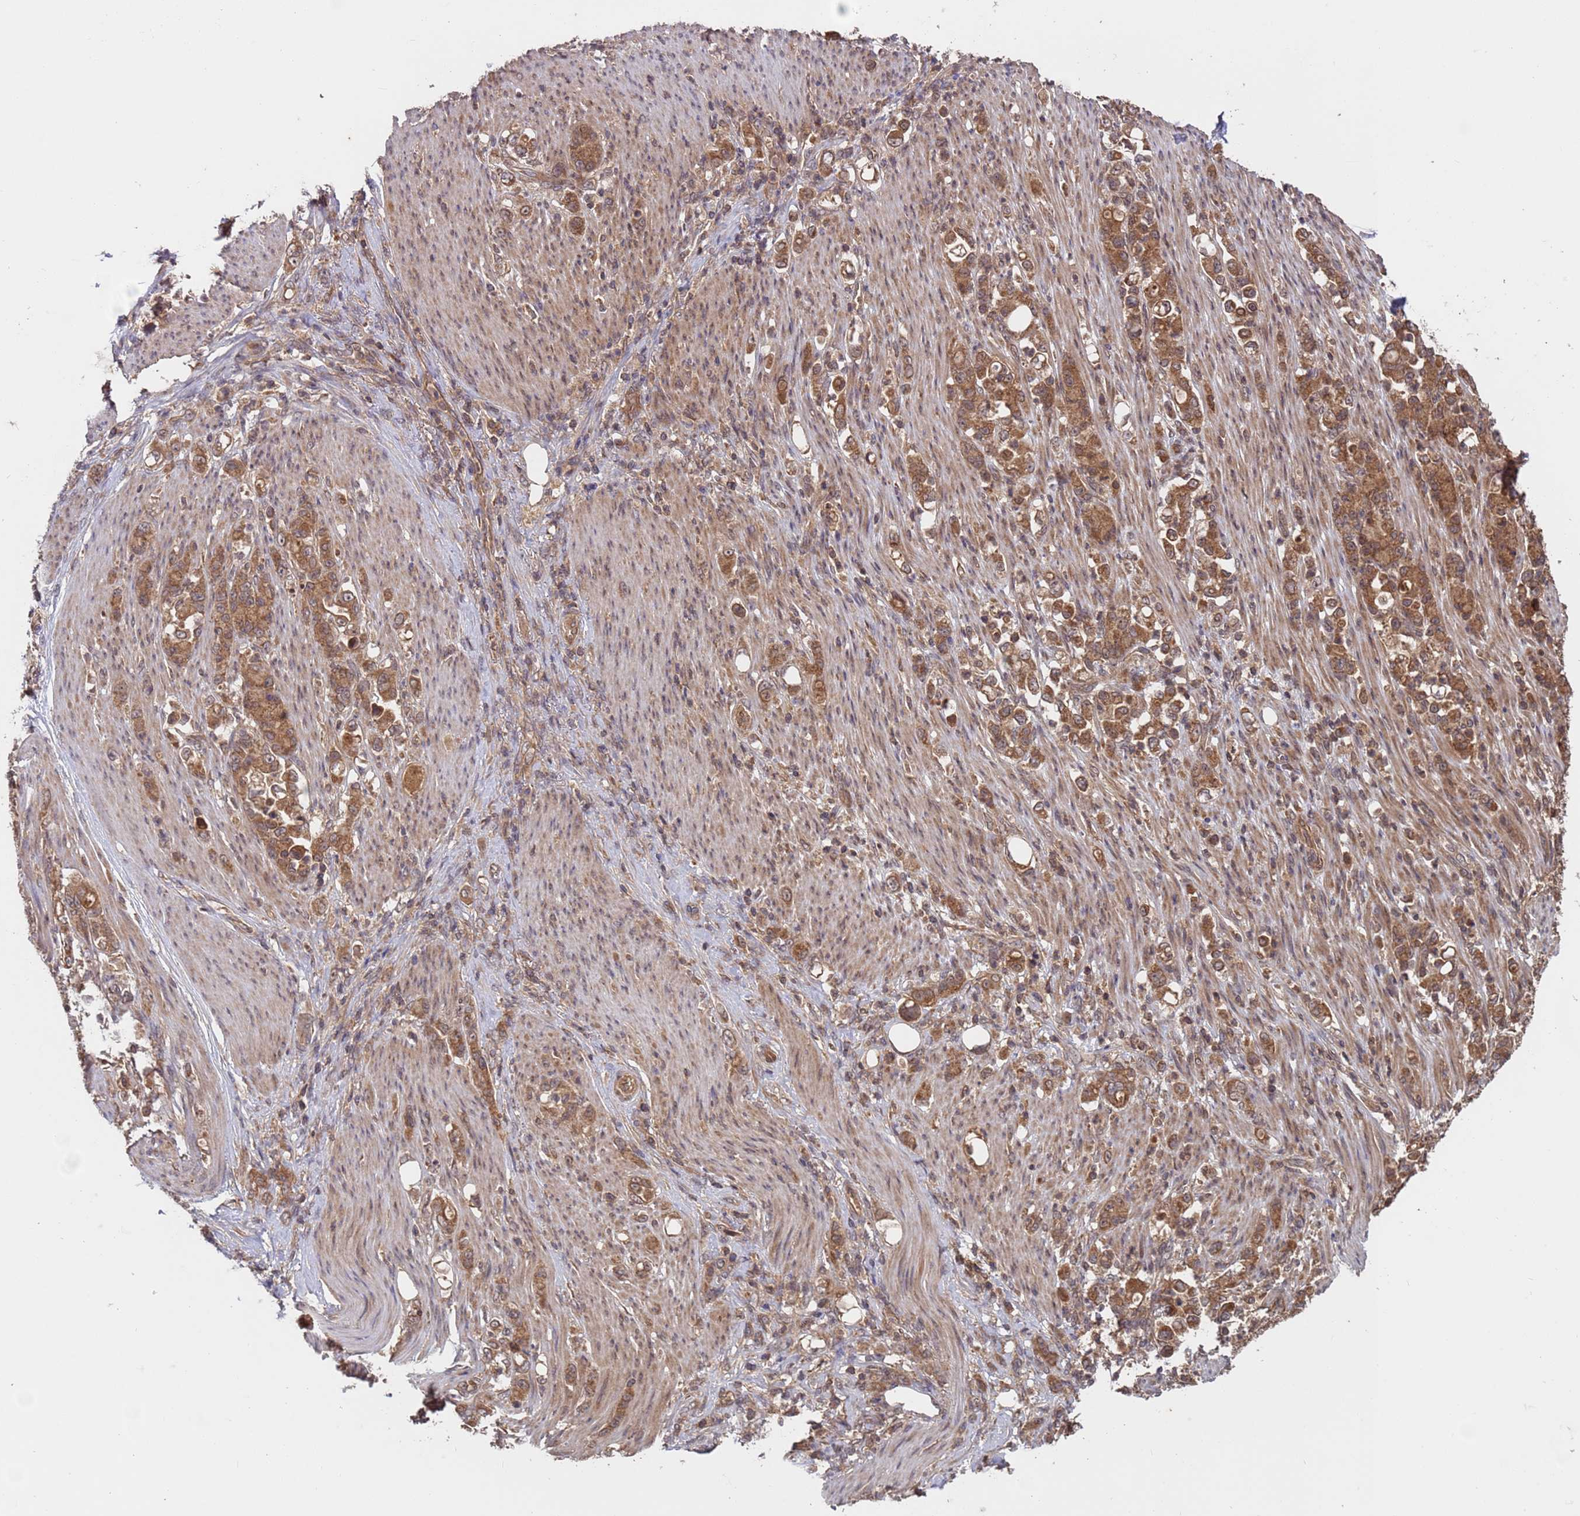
{"staining": {"intensity": "moderate", "quantity": ">75%", "location": "cytoplasmic/membranous"}, "tissue": "stomach cancer", "cell_type": "Tumor cells", "image_type": "cancer", "snomed": [{"axis": "morphology", "description": "Normal tissue, NOS"}, {"axis": "morphology", "description": "Adenocarcinoma, NOS"}, {"axis": "topography", "description": "Stomach"}], "caption": "DAB (3,3'-diaminobenzidine) immunohistochemical staining of stomach cancer (adenocarcinoma) demonstrates moderate cytoplasmic/membranous protein positivity in about >75% of tumor cells.", "gene": "ERI1", "patient": {"sex": "female", "age": 79}}